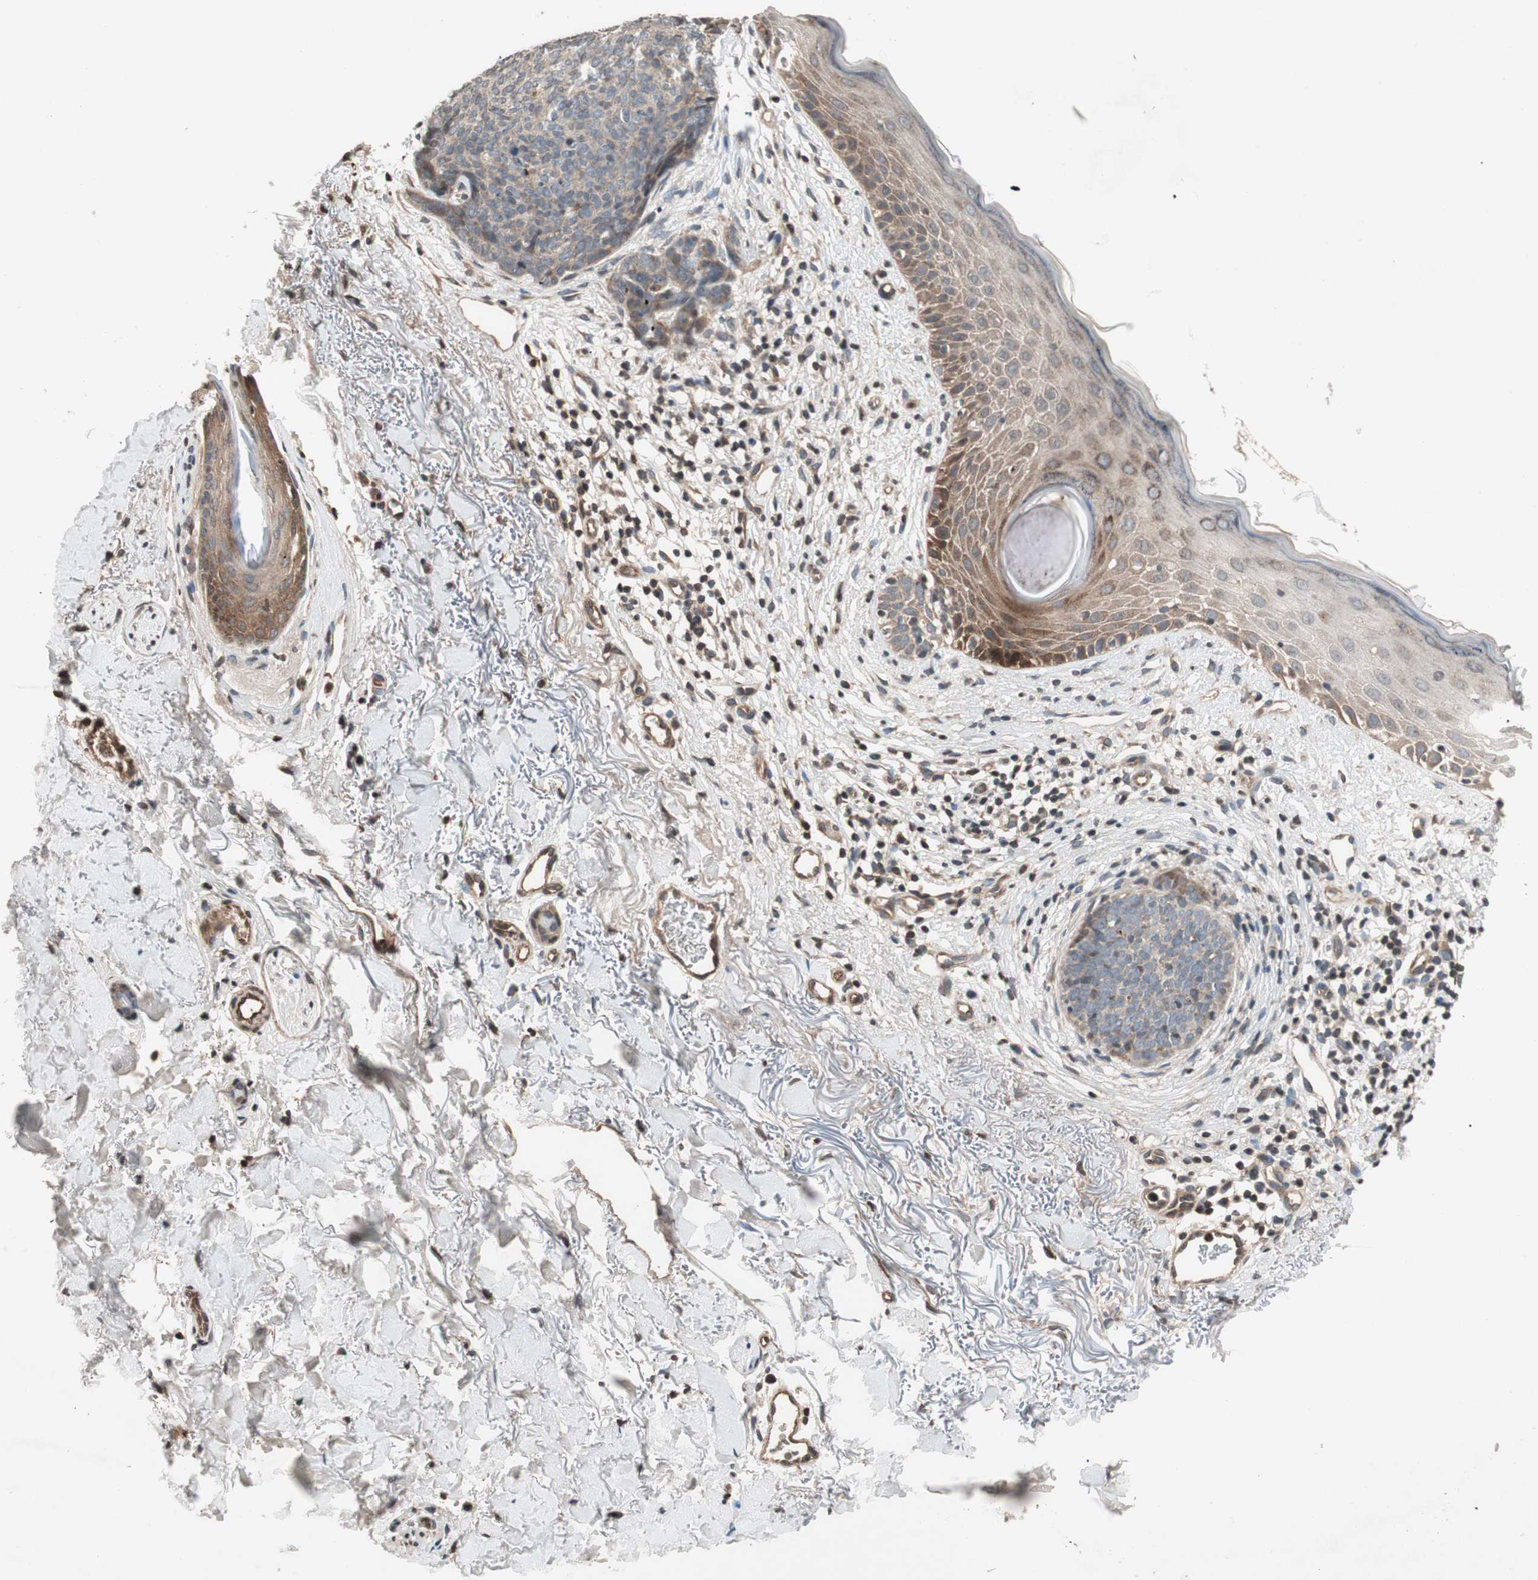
{"staining": {"intensity": "weak", "quantity": ">75%", "location": "cytoplasmic/membranous"}, "tissue": "skin cancer", "cell_type": "Tumor cells", "image_type": "cancer", "snomed": [{"axis": "morphology", "description": "Basal cell carcinoma"}, {"axis": "topography", "description": "Skin"}], "caption": "Tumor cells demonstrate low levels of weak cytoplasmic/membranous positivity in approximately >75% of cells in skin basal cell carcinoma.", "gene": "GCLM", "patient": {"sex": "female", "age": 70}}